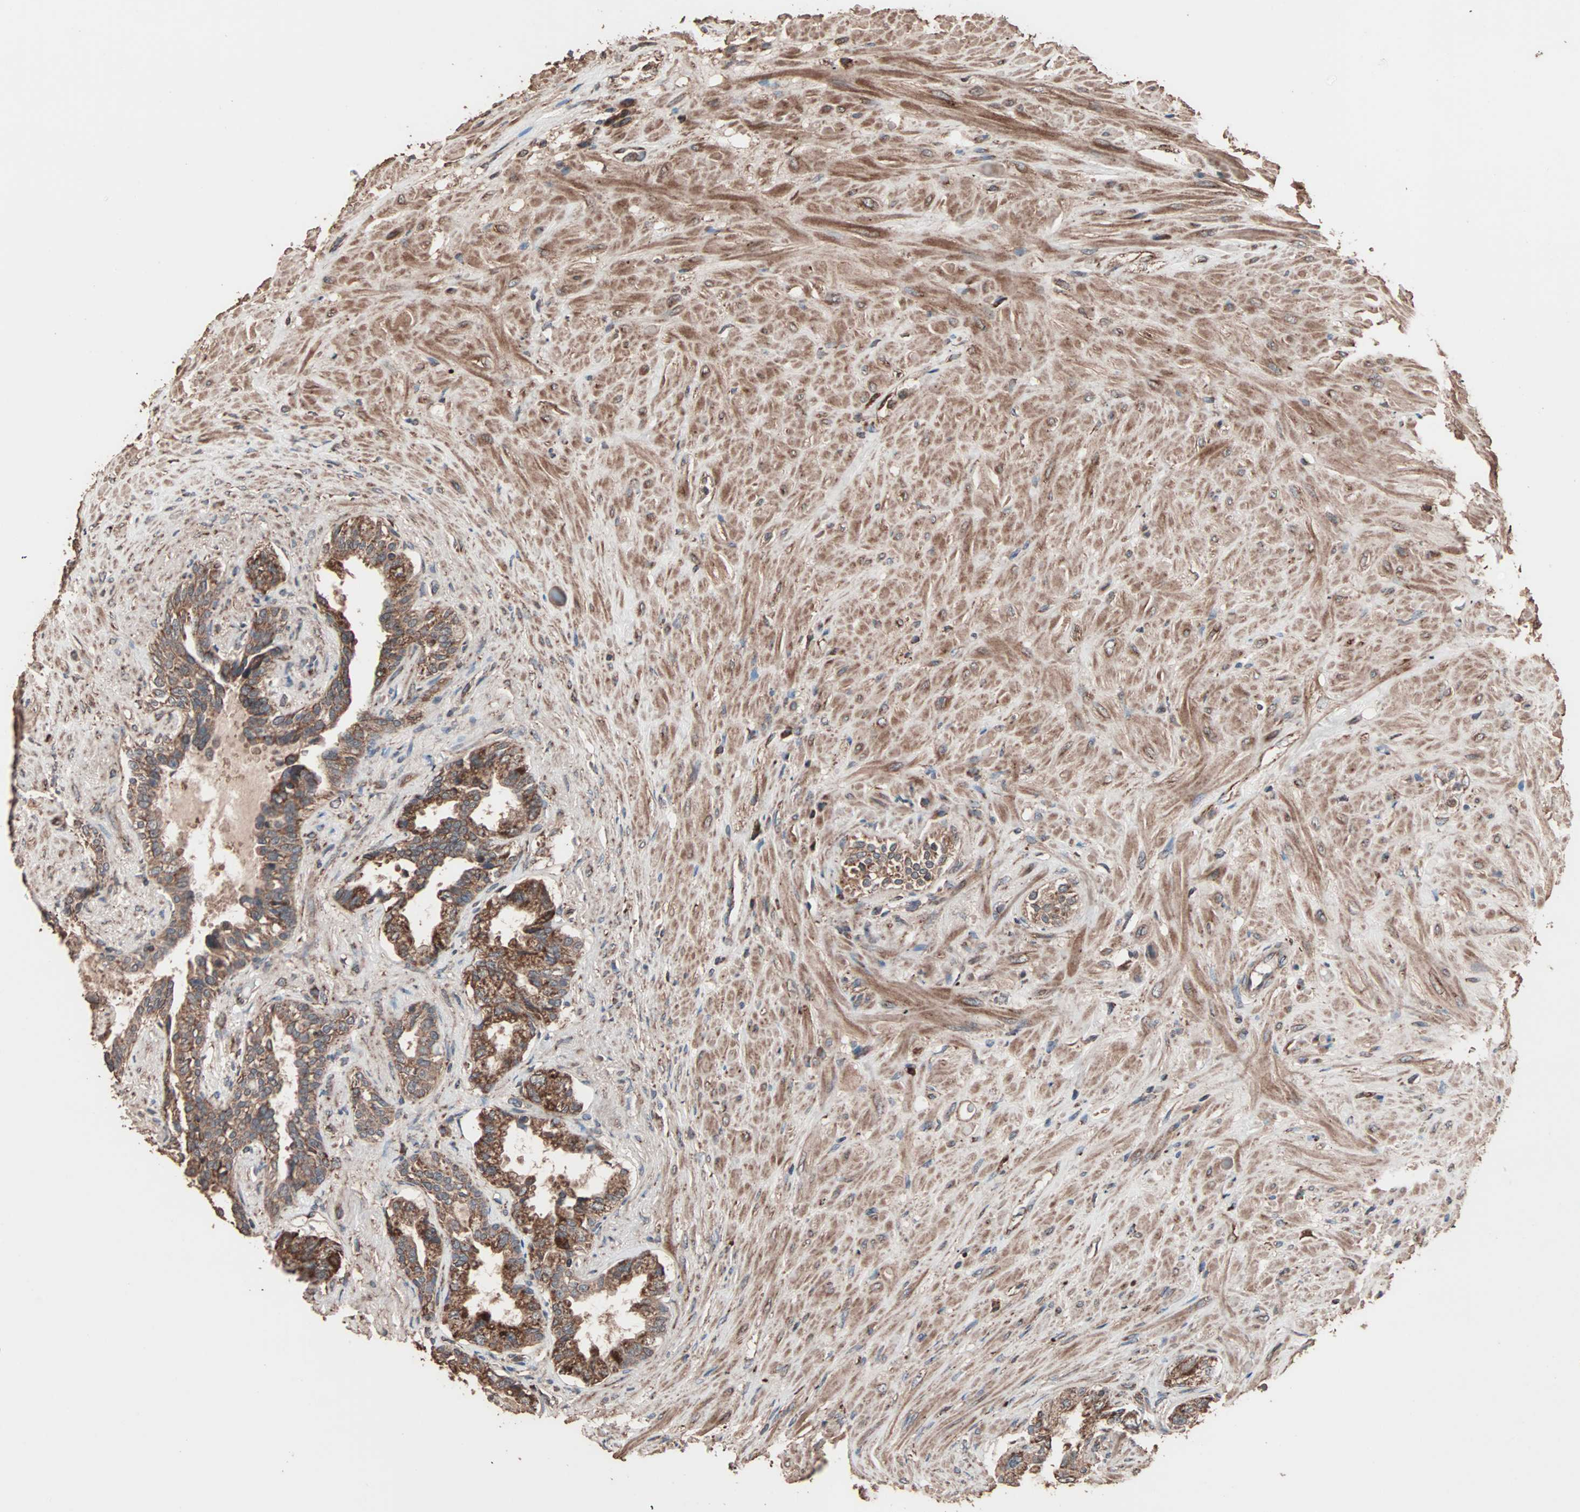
{"staining": {"intensity": "strong", "quantity": ">75%", "location": "cytoplasmic/membranous"}, "tissue": "seminal vesicle", "cell_type": "Glandular cells", "image_type": "normal", "snomed": [{"axis": "morphology", "description": "Normal tissue, NOS"}, {"axis": "topography", "description": "Seminal veicle"}], "caption": "This is a micrograph of immunohistochemistry (IHC) staining of unremarkable seminal vesicle, which shows strong positivity in the cytoplasmic/membranous of glandular cells.", "gene": "MRPL2", "patient": {"sex": "male", "age": 61}}